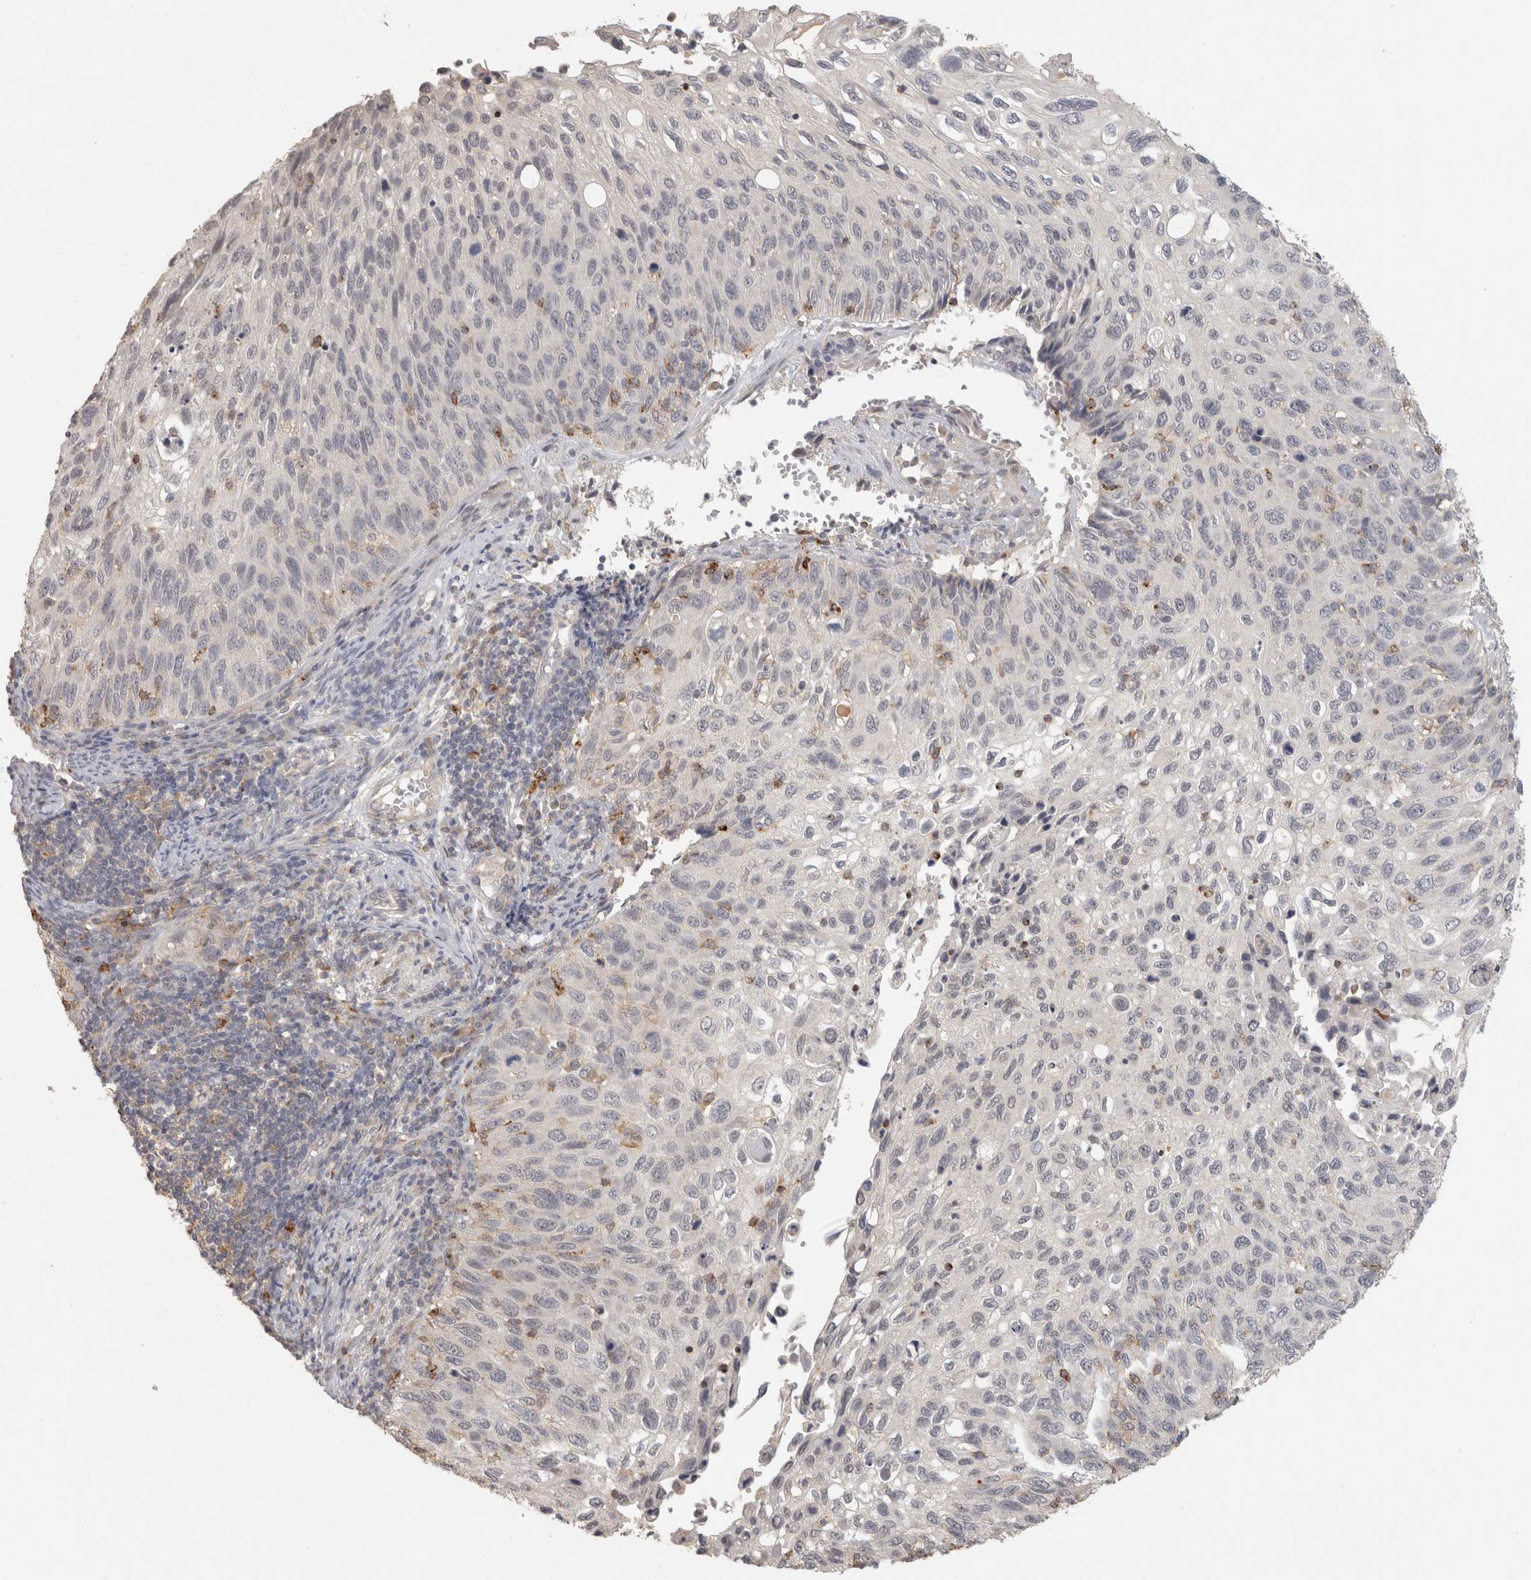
{"staining": {"intensity": "negative", "quantity": "none", "location": "none"}, "tissue": "cervical cancer", "cell_type": "Tumor cells", "image_type": "cancer", "snomed": [{"axis": "morphology", "description": "Squamous cell carcinoma, NOS"}, {"axis": "topography", "description": "Cervix"}], "caption": "DAB immunohistochemical staining of human cervical cancer exhibits no significant staining in tumor cells.", "gene": "HAVCR2", "patient": {"sex": "female", "age": 70}}